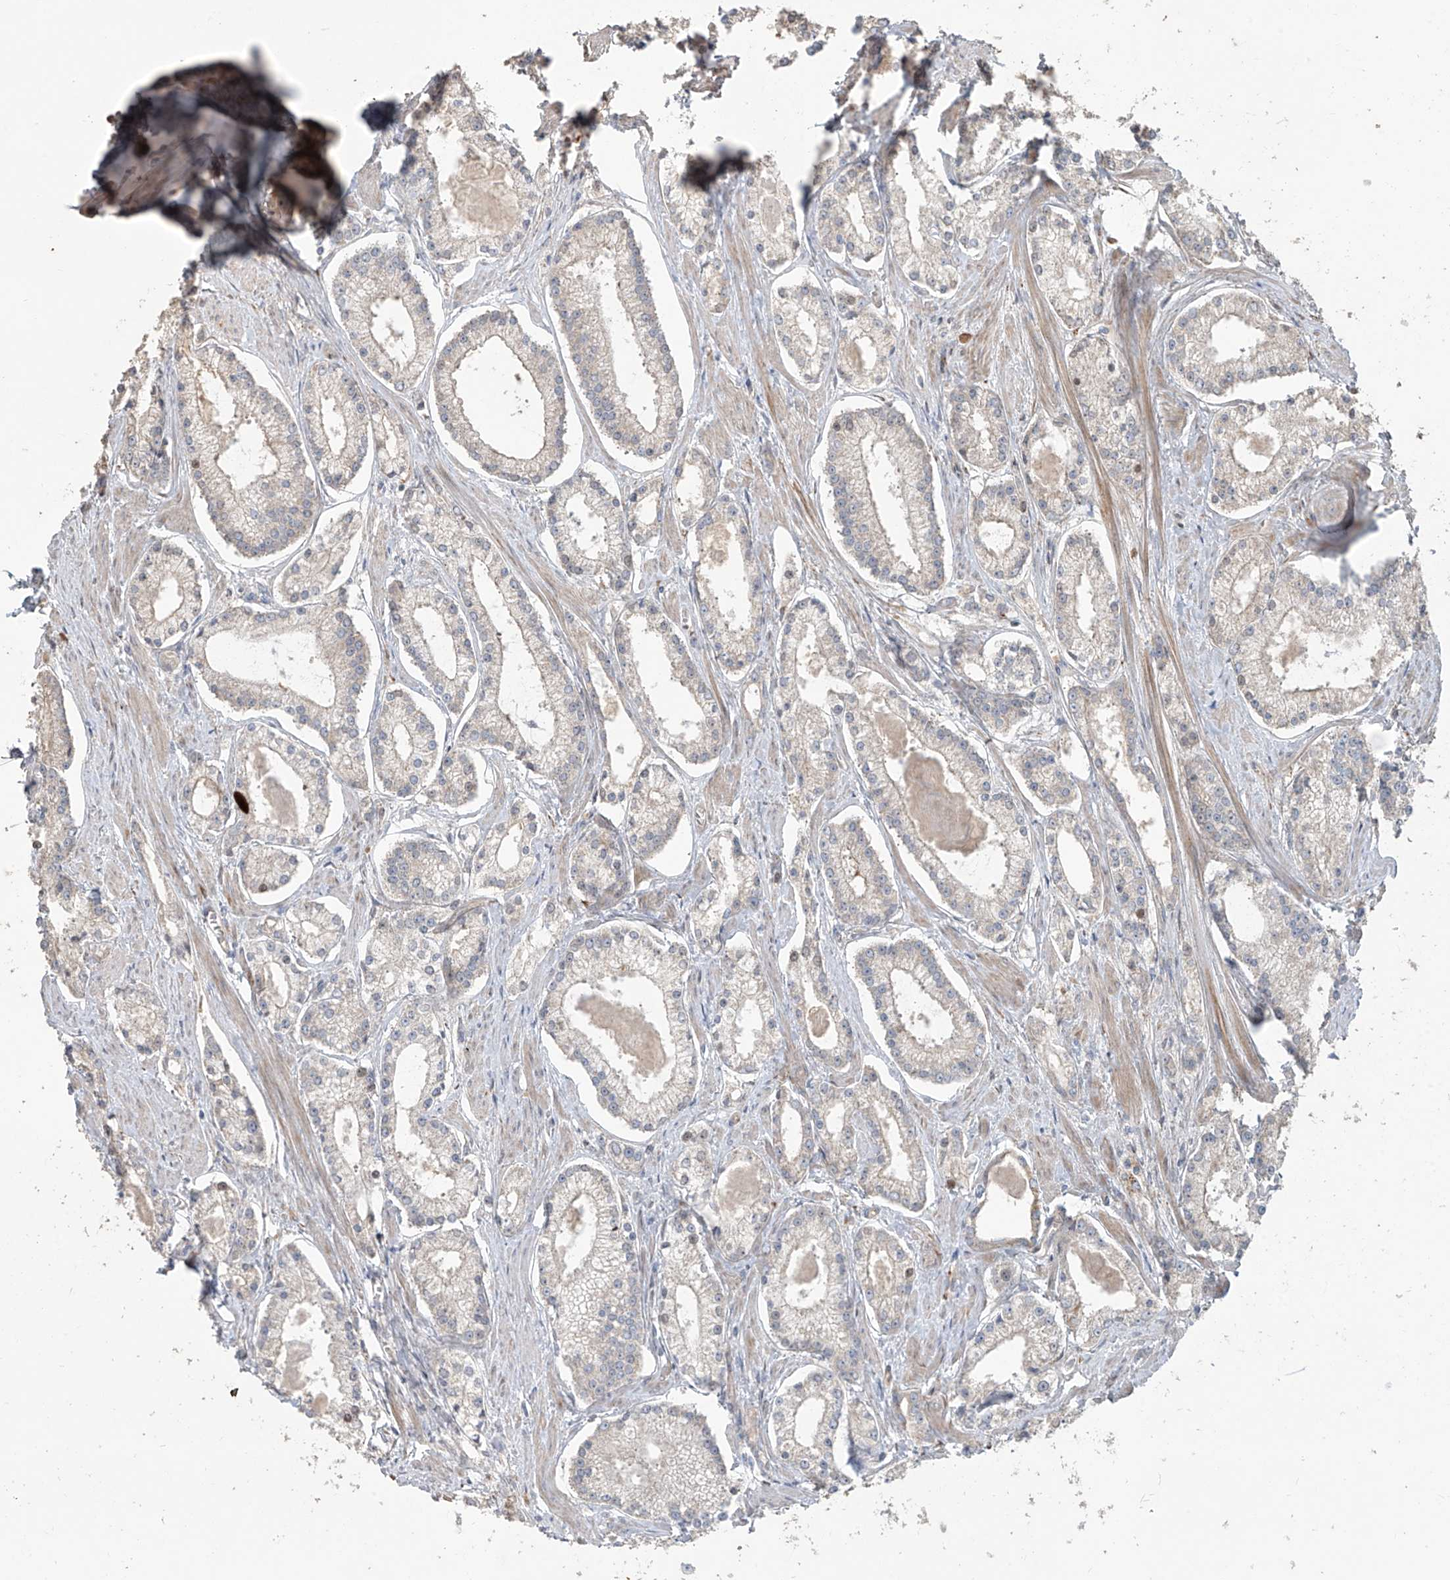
{"staining": {"intensity": "negative", "quantity": "none", "location": "none"}, "tissue": "prostate cancer", "cell_type": "Tumor cells", "image_type": "cancer", "snomed": [{"axis": "morphology", "description": "Adenocarcinoma, Low grade"}, {"axis": "topography", "description": "Prostate"}], "caption": "Image shows no protein positivity in tumor cells of prostate cancer tissue.", "gene": "ABTB1", "patient": {"sex": "male", "age": 54}}